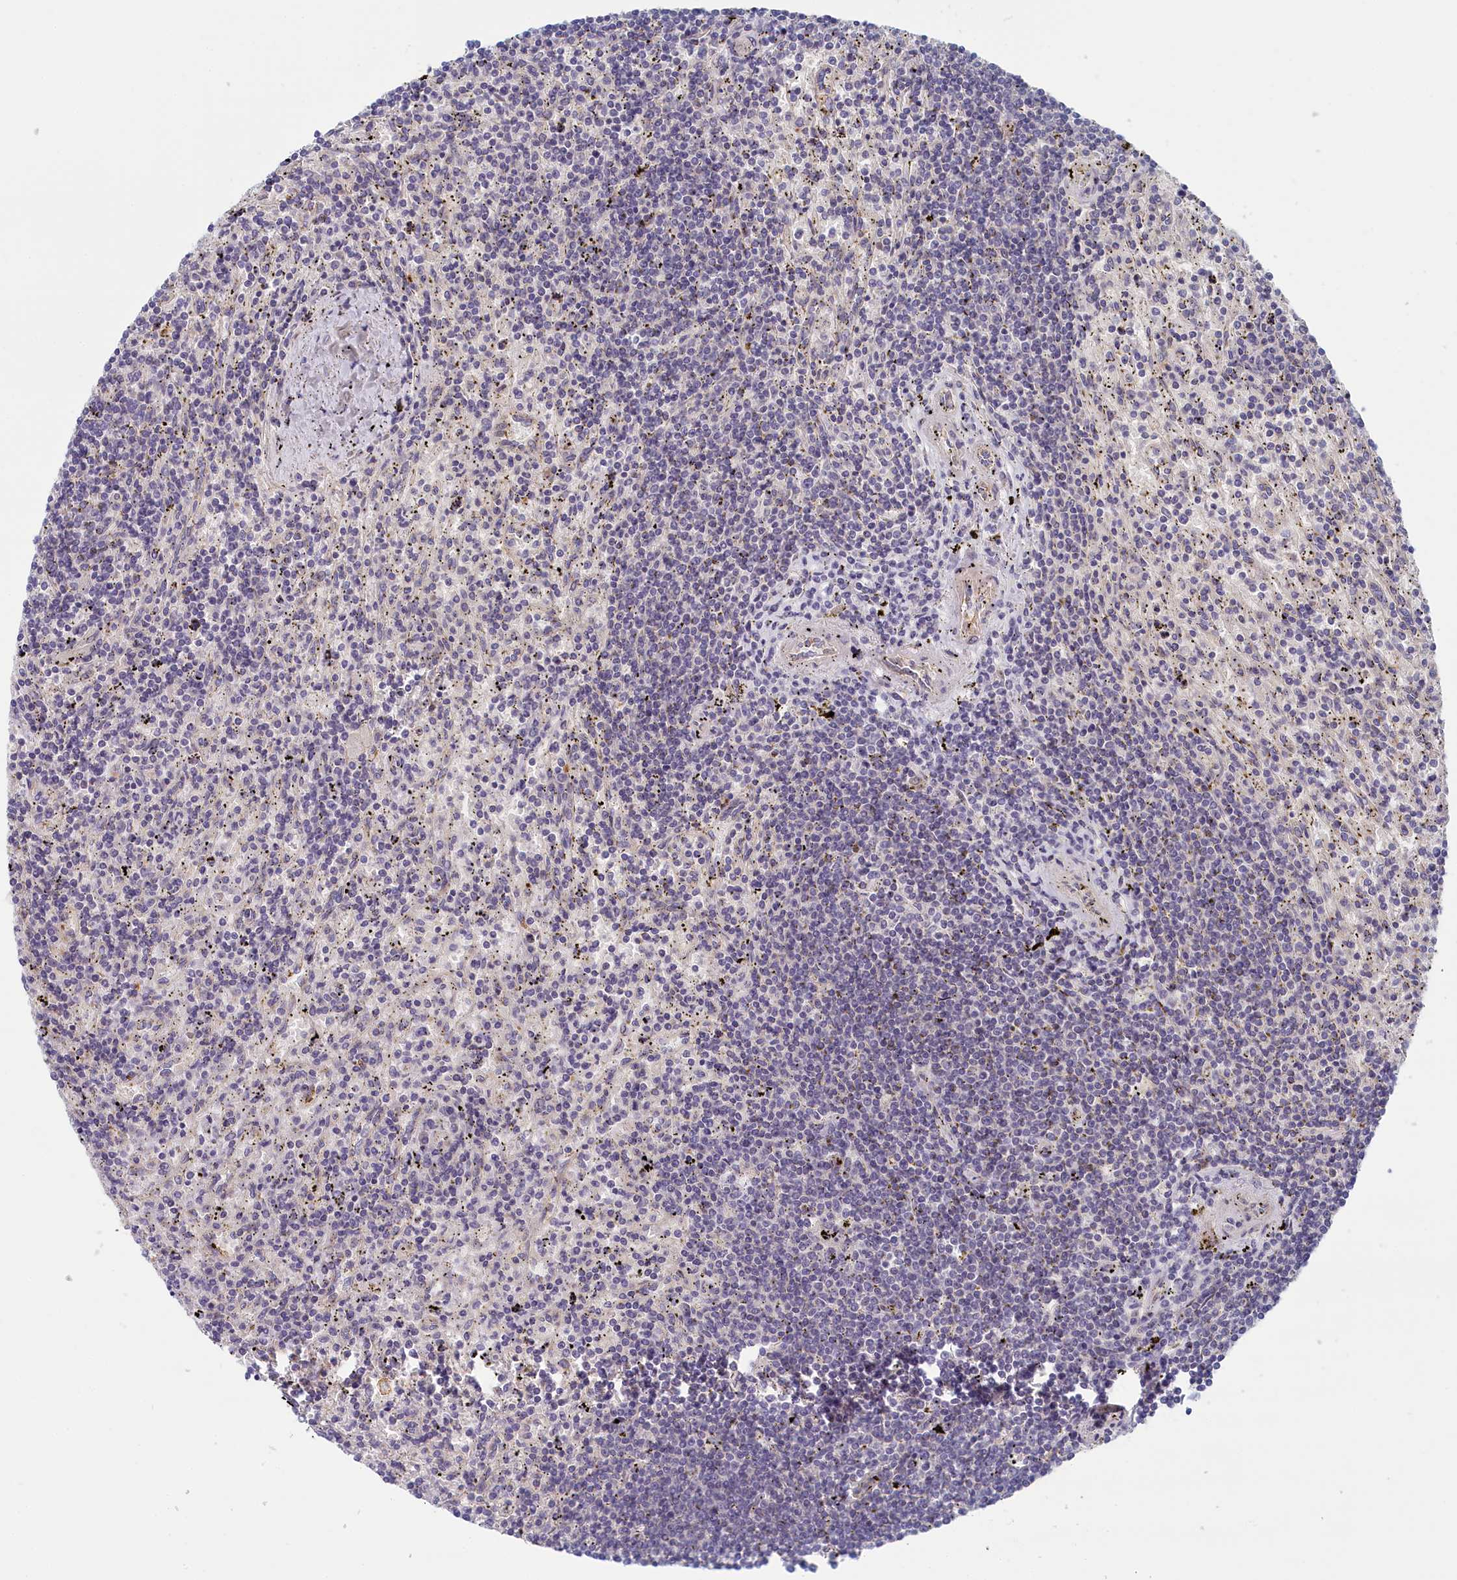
{"staining": {"intensity": "negative", "quantity": "none", "location": "none"}, "tissue": "lymphoma", "cell_type": "Tumor cells", "image_type": "cancer", "snomed": [{"axis": "morphology", "description": "Malignant lymphoma, non-Hodgkin's type, Low grade"}, {"axis": "topography", "description": "Spleen"}], "caption": "There is no significant expression in tumor cells of malignant lymphoma, non-Hodgkin's type (low-grade).", "gene": "STX16", "patient": {"sex": "male", "age": 76}}